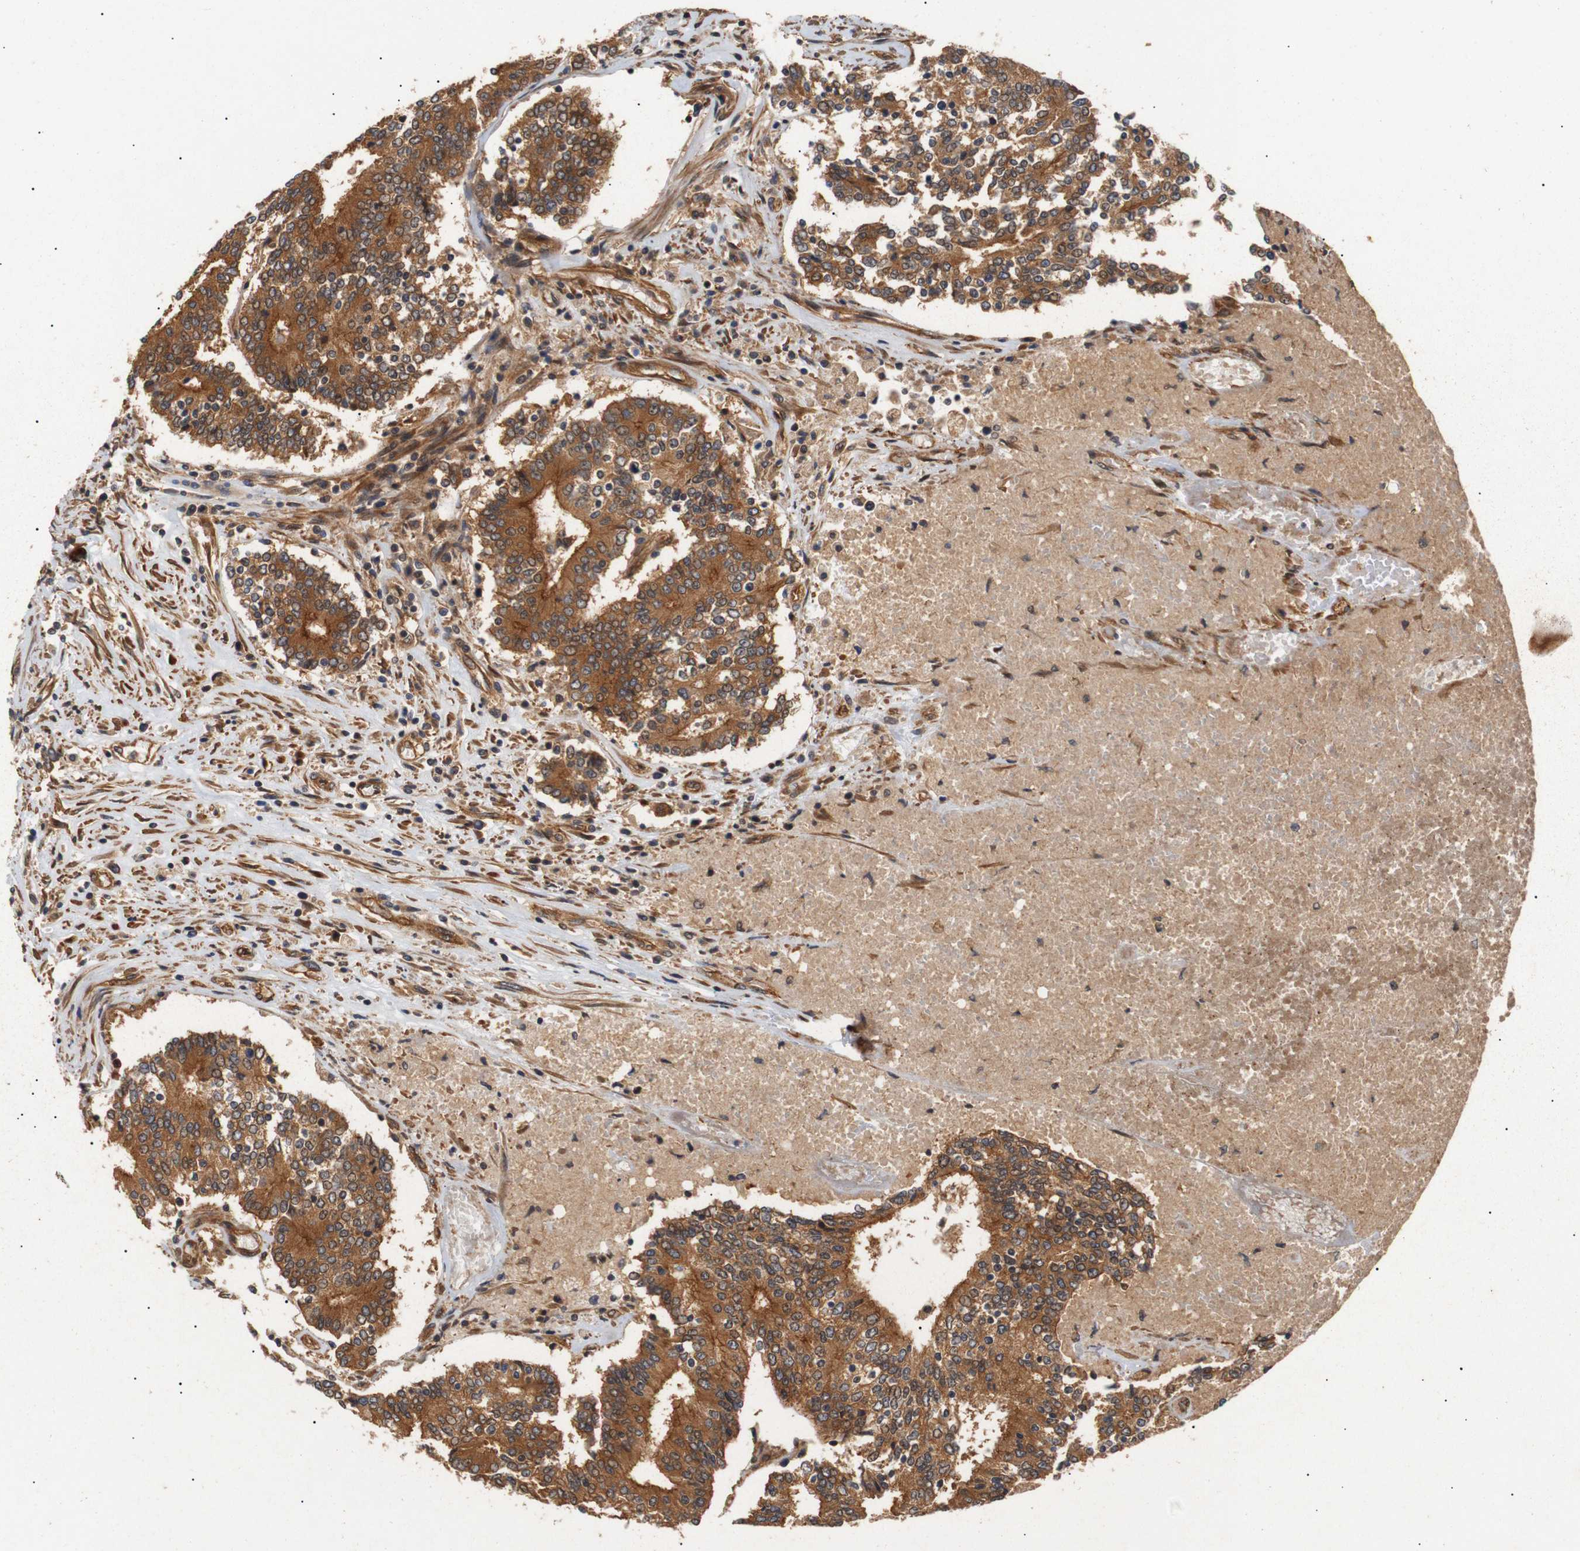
{"staining": {"intensity": "strong", "quantity": ">75%", "location": "cytoplasmic/membranous"}, "tissue": "prostate cancer", "cell_type": "Tumor cells", "image_type": "cancer", "snomed": [{"axis": "morphology", "description": "Normal tissue, NOS"}, {"axis": "morphology", "description": "Adenocarcinoma, High grade"}, {"axis": "topography", "description": "Prostate"}, {"axis": "topography", "description": "Seminal veicle"}], "caption": "Human prostate cancer stained for a protein (brown) displays strong cytoplasmic/membranous positive positivity in approximately >75% of tumor cells.", "gene": "PAWR", "patient": {"sex": "male", "age": 55}}